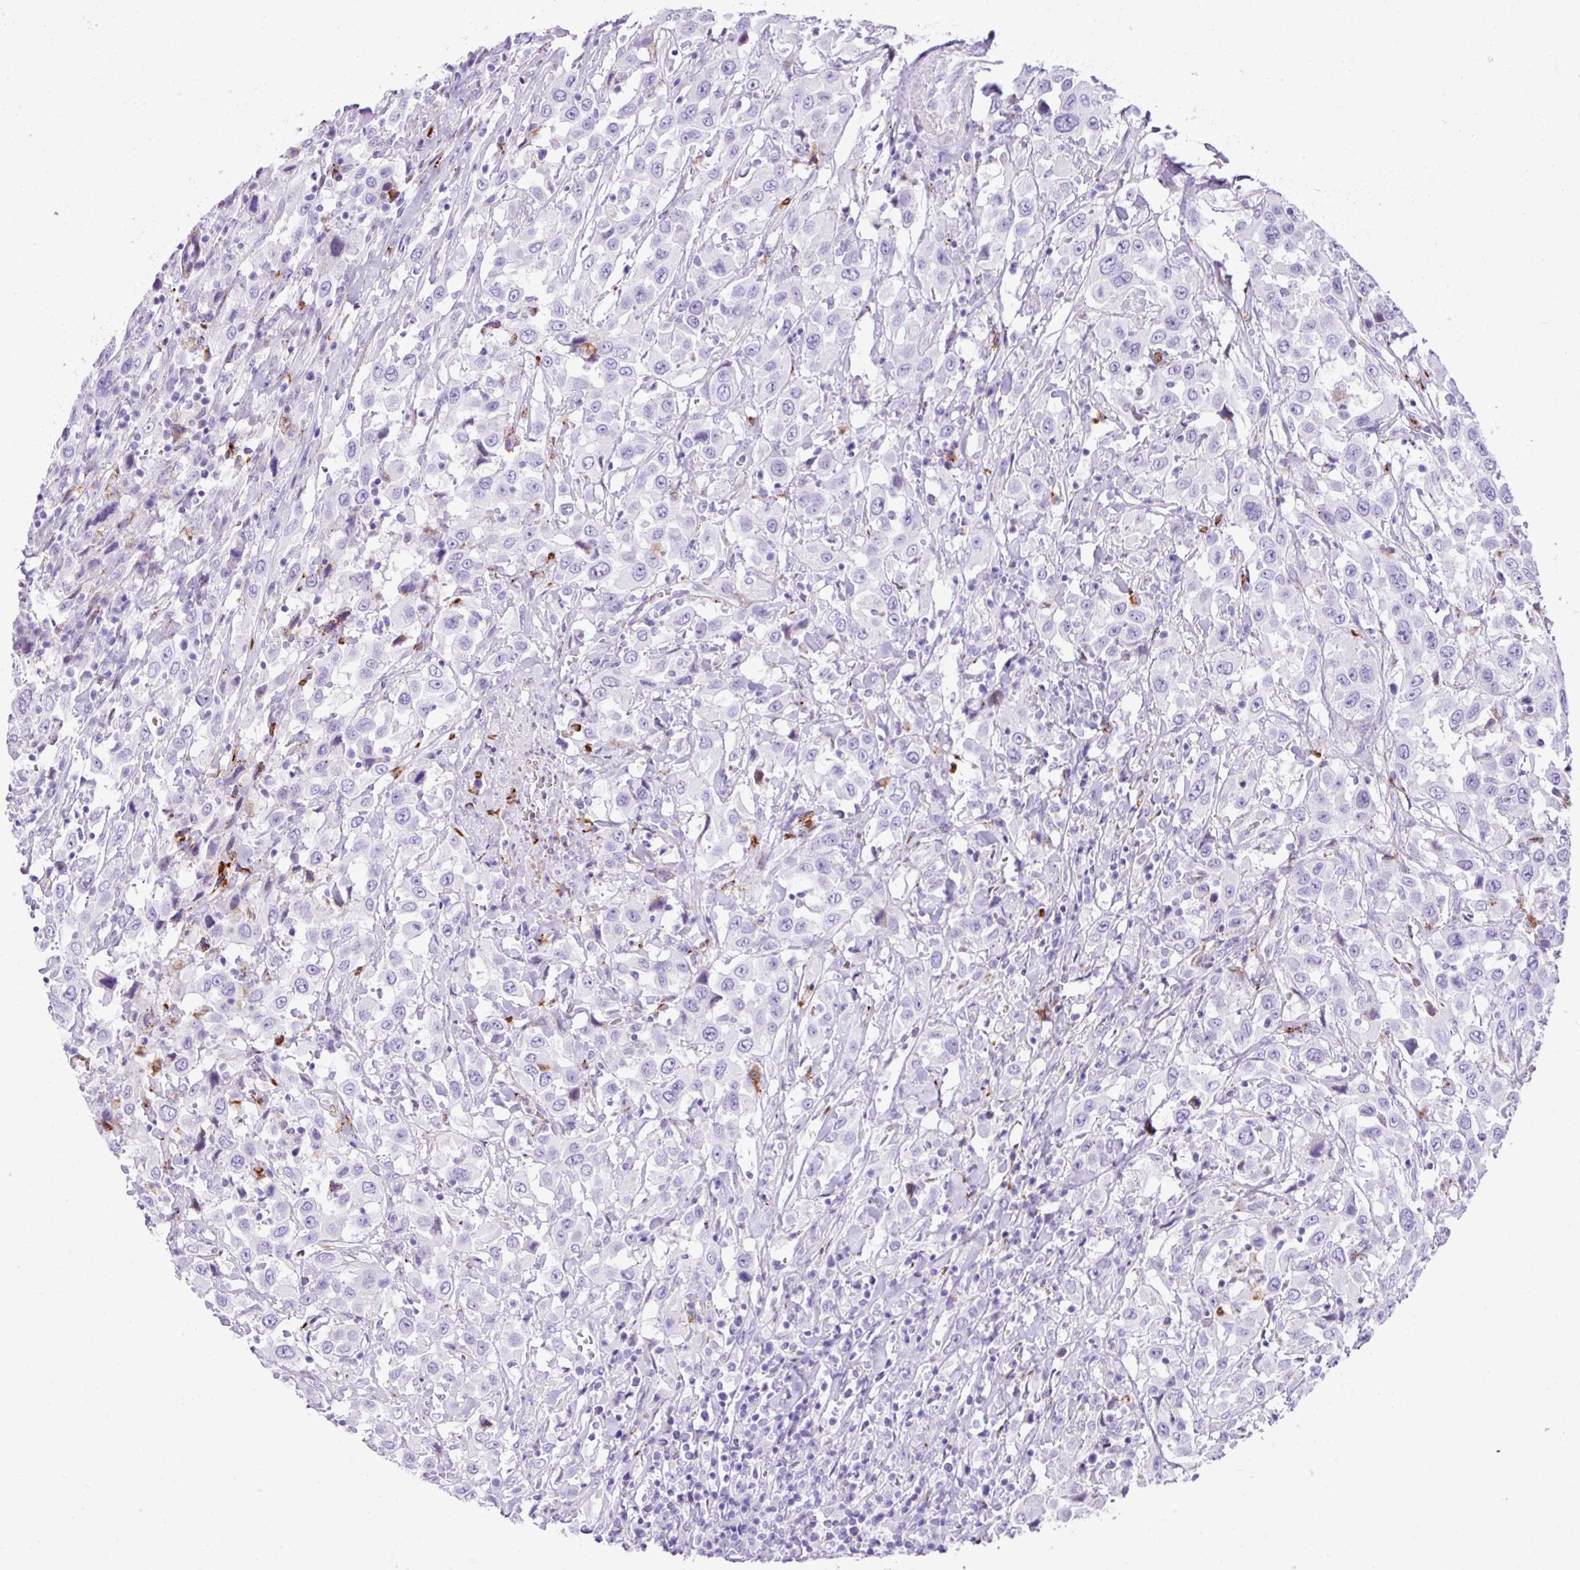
{"staining": {"intensity": "negative", "quantity": "none", "location": "none"}, "tissue": "urothelial cancer", "cell_type": "Tumor cells", "image_type": "cancer", "snomed": [{"axis": "morphology", "description": "Urothelial carcinoma, High grade"}, {"axis": "topography", "description": "Urinary bladder"}], "caption": "Human urothelial cancer stained for a protein using immunohistochemistry (IHC) shows no staining in tumor cells.", "gene": "RCAN2", "patient": {"sex": "male", "age": 61}}